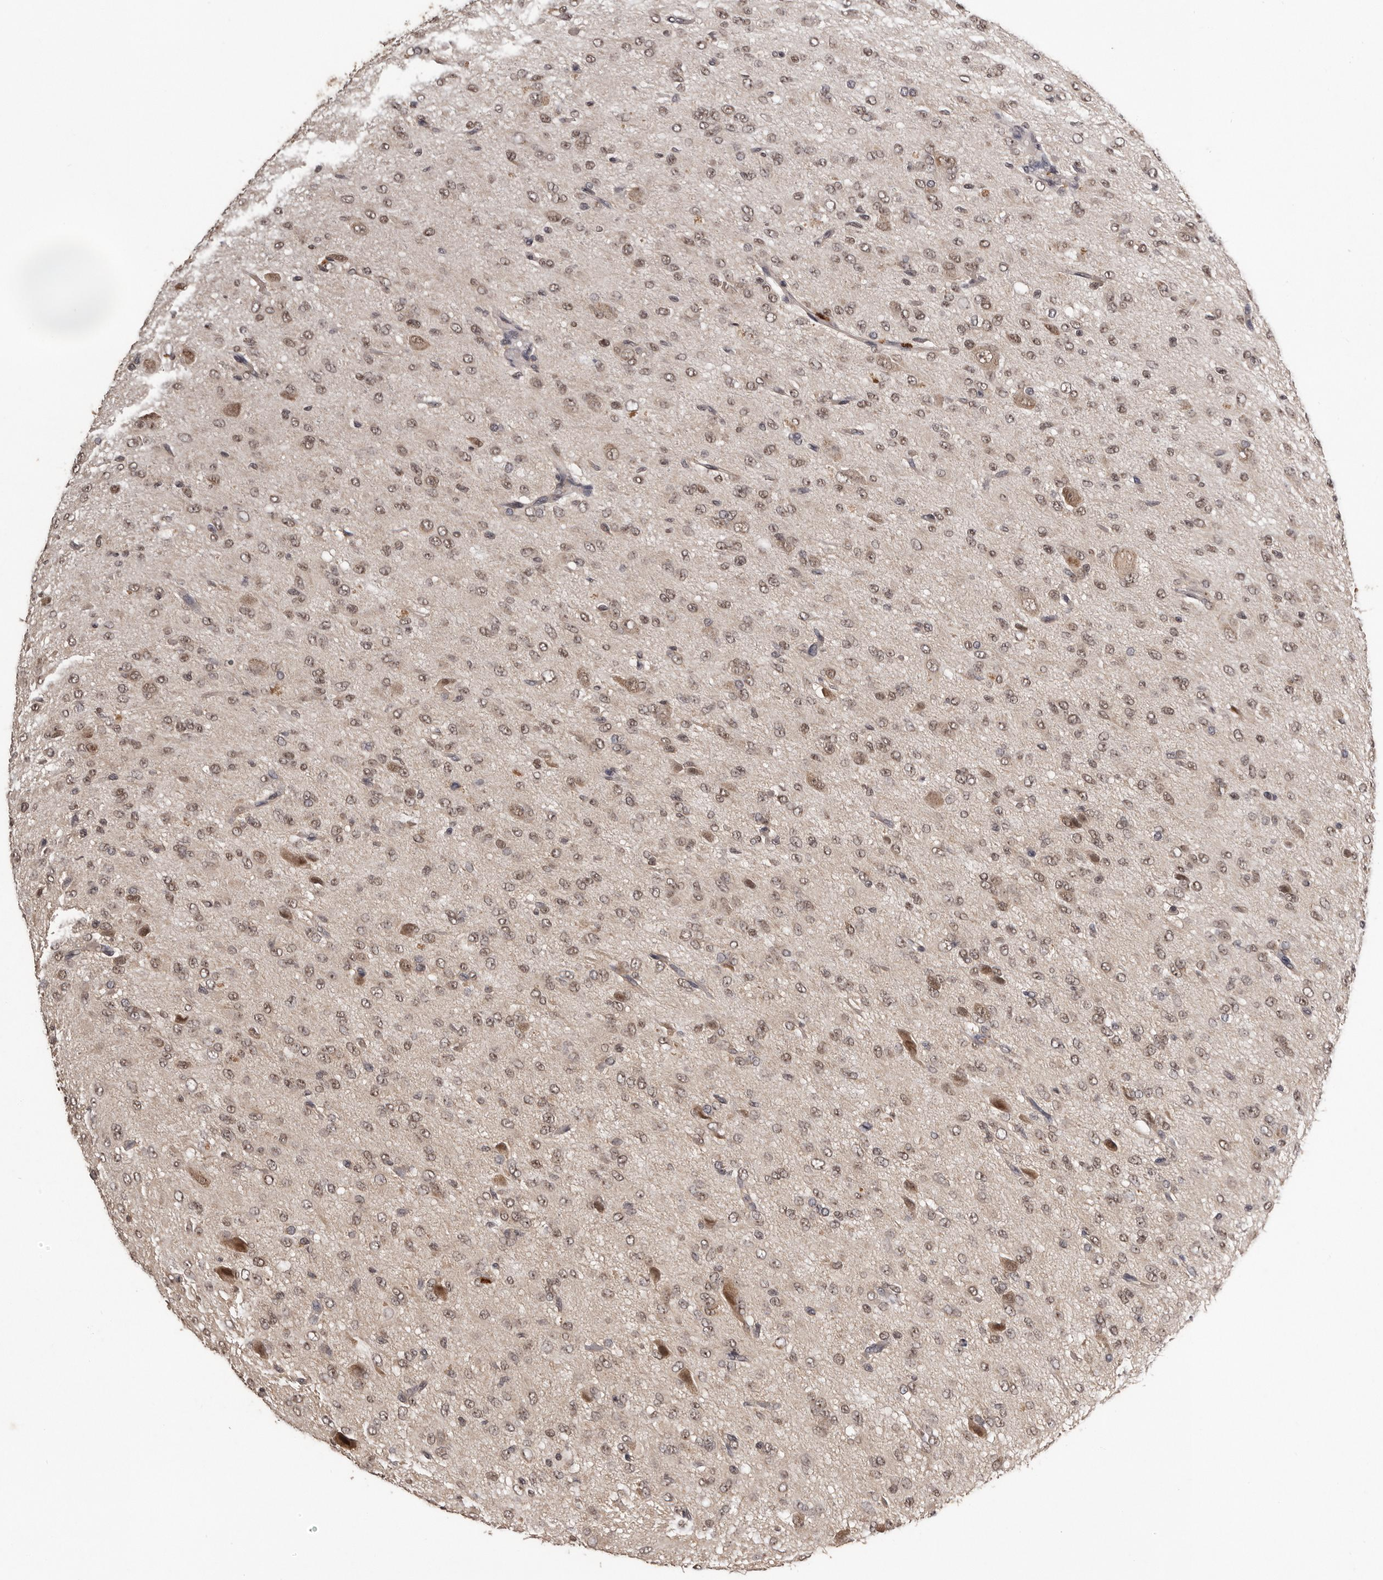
{"staining": {"intensity": "weak", "quantity": ">75%", "location": "nuclear"}, "tissue": "glioma", "cell_type": "Tumor cells", "image_type": "cancer", "snomed": [{"axis": "morphology", "description": "Glioma, malignant, High grade"}, {"axis": "topography", "description": "Brain"}], "caption": "A low amount of weak nuclear expression is appreciated in approximately >75% of tumor cells in glioma tissue.", "gene": "VPS37A", "patient": {"sex": "female", "age": 59}}